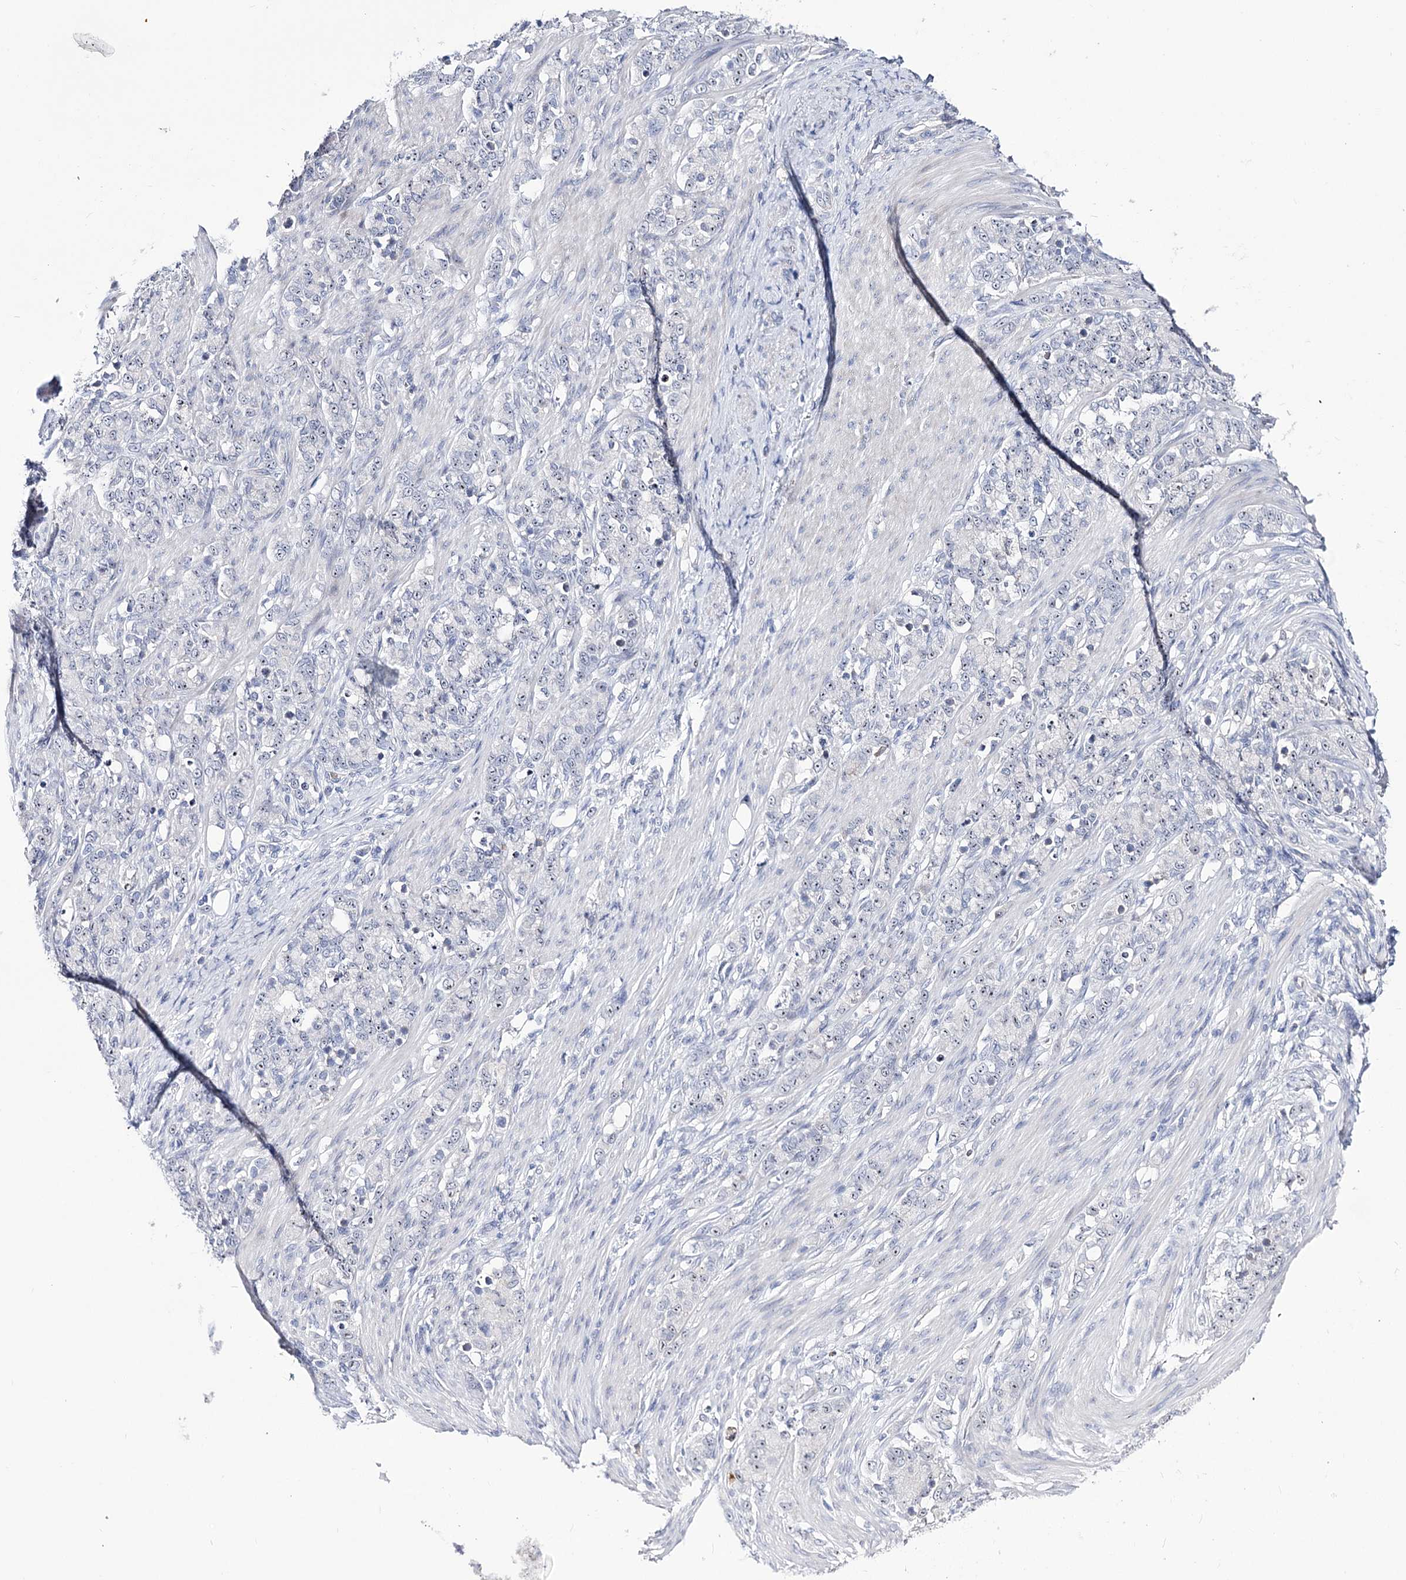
{"staining": {"intensity": "moderate", "quantity": "25%-75%", "location": "nuclear"}, "tissue": "stomach cancer", "cell_type": "Tumor cells", "image_type": "cancer", "snomed": [{"axis": "morphology", "description": "Adenocarcinoma, NOS"}, {"axis": "topography", "description": "Stomach"}], "caption": "Brown immunohistochemical staining in adenocarcinoma (stomach) demonstrates moderate nuclear staining in approximately 25%-75% of tumor cells. The staining is performed using DAB (3,3'-diaminobenzidine) brown chromogen to label protein expression. The nuclei are counter-stained blue using hematoxylin.", "gene": "PCGF5", "patient": {"sex": "female", "age": 79}}